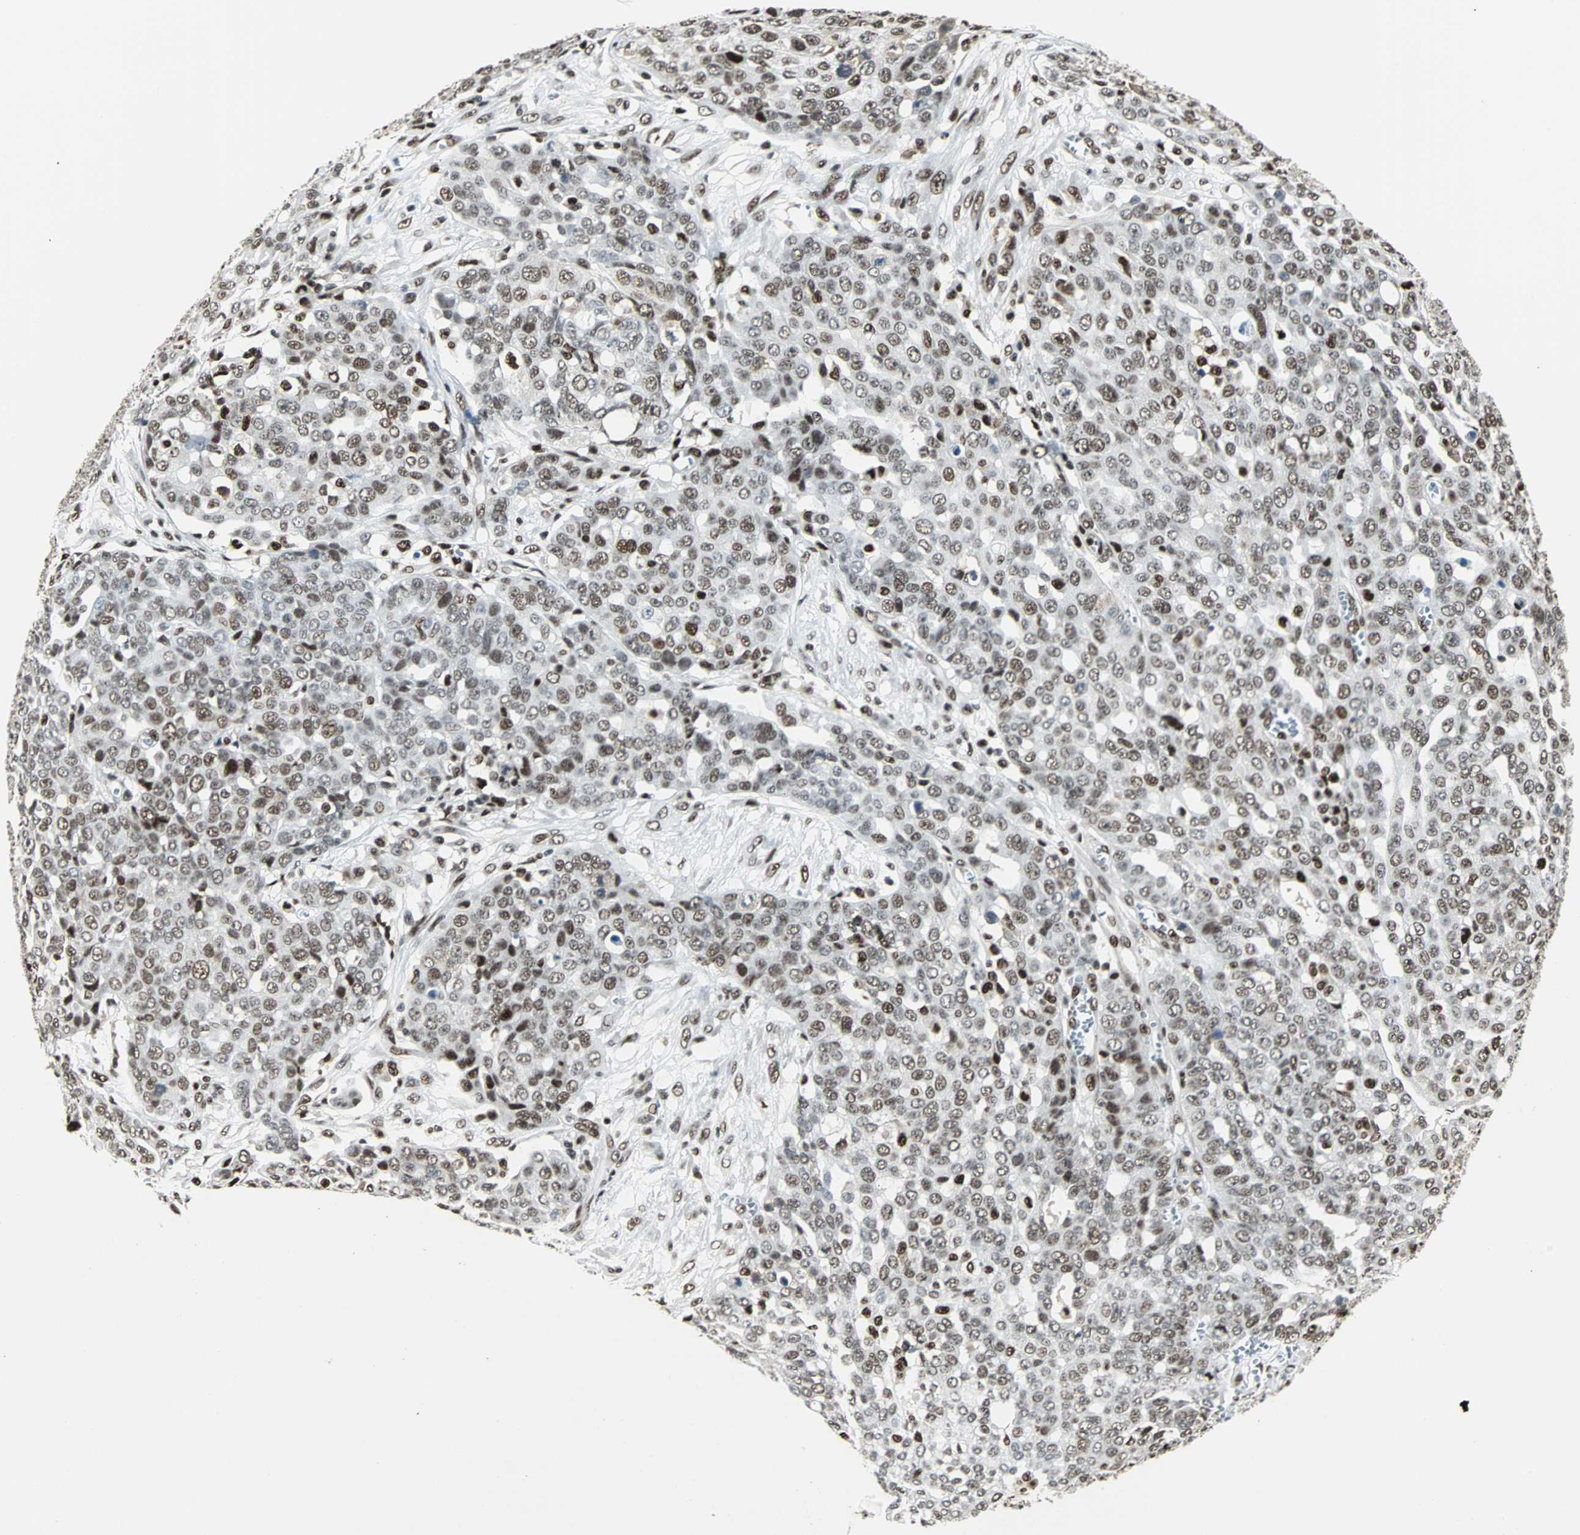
{"staining": {"intensity": "moderate", "quantity": ">75%", "location": "nuclear"}, "tissue": "ovarian cancer", "cell_type": "Tumor cells", "image_type": "cancer", "snomed": [{"axis": "morphology", "description": "Cystadenocarcinoma, serous, NOS"}, {"axis": "topography", "description": "Soft tissue"}, {"axis": "topography", "description": "Ovary"}], "caption": "Serous cystadenocarcinoma (ovarian) stained for a protein exhibits moderate nuclear positivity in tumor cells.", "gene": "XRCC4", "patient": {"sex": "female", "age": 57}}